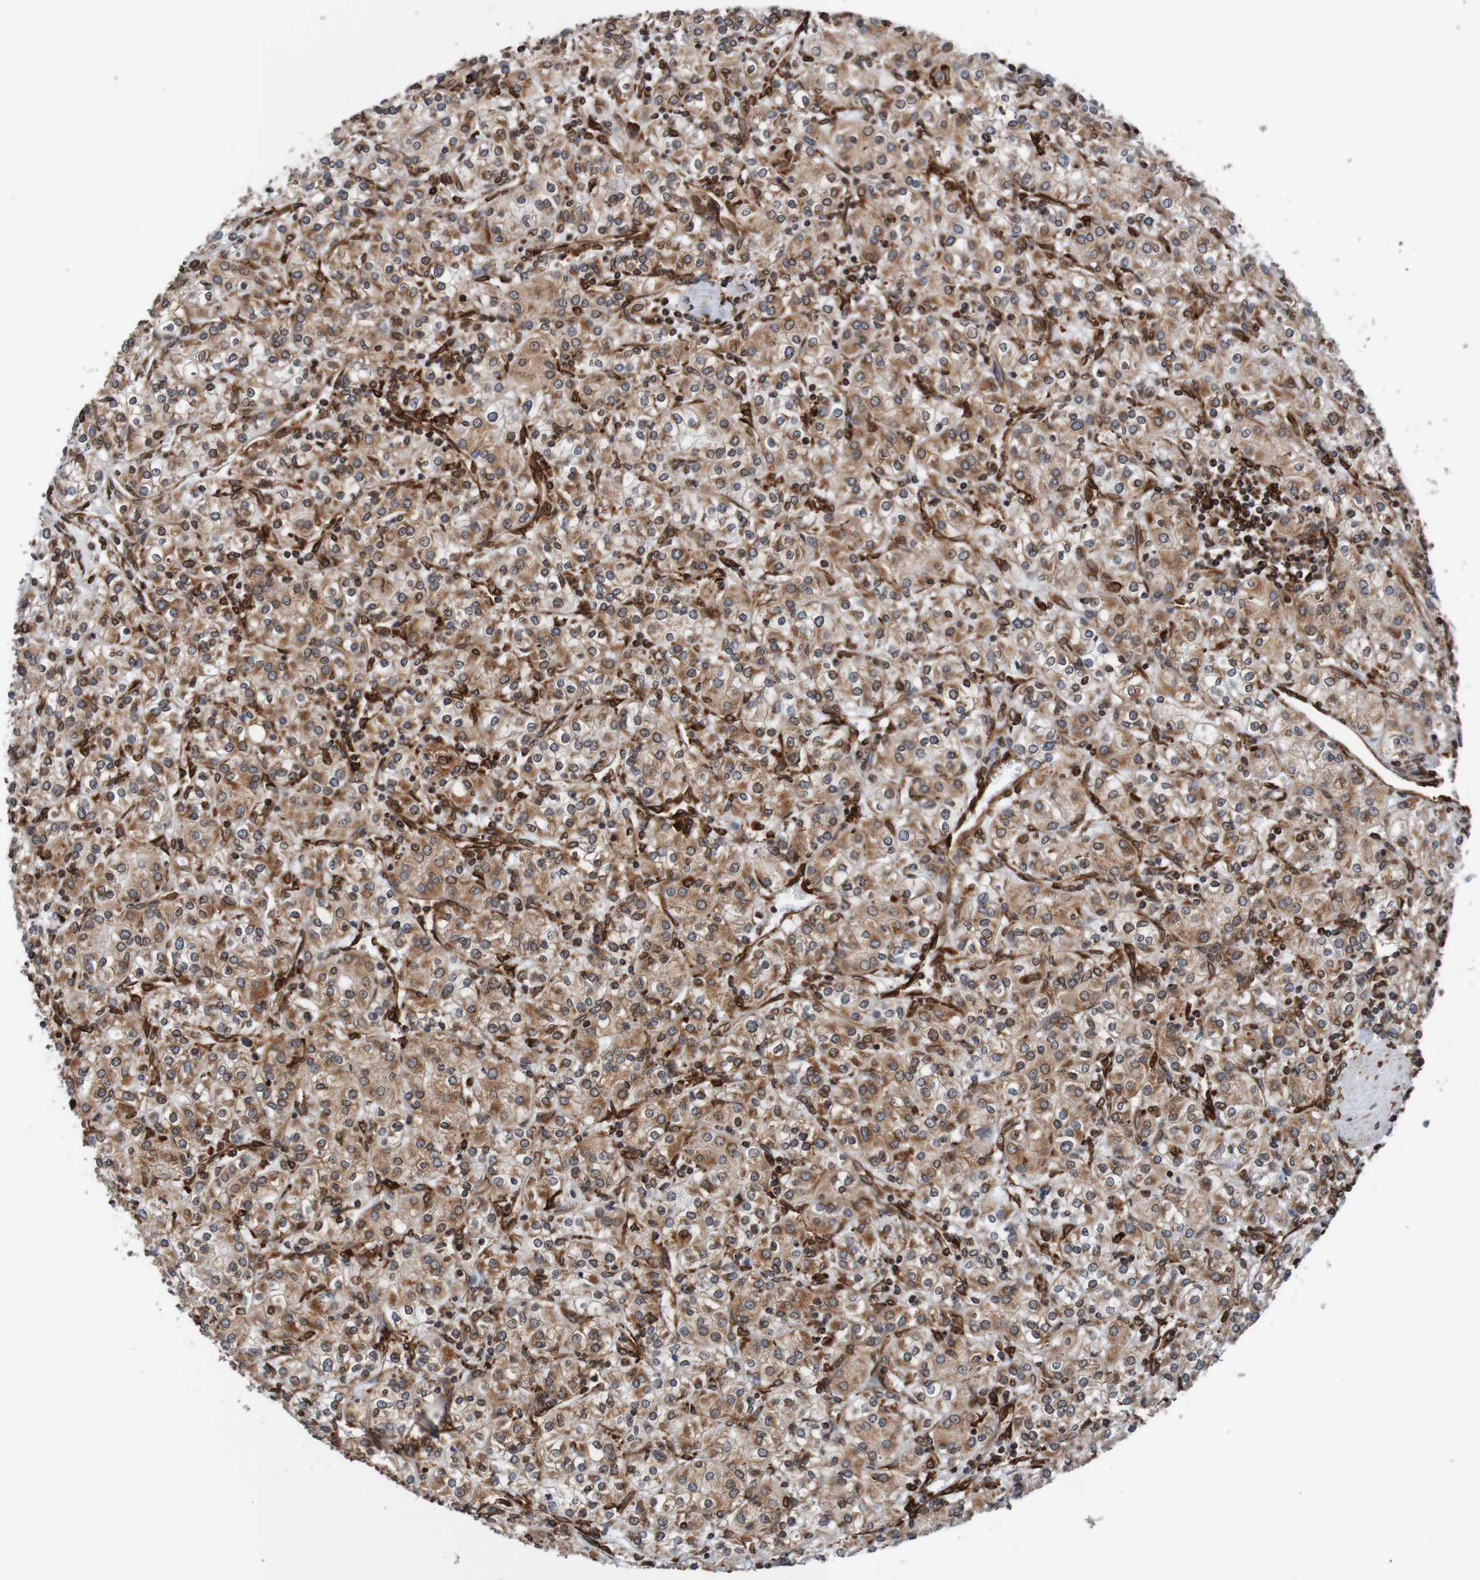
{"staining": {"intensity": "moderate", "quantity": ">75%", "location": "cytoplasmic/membranous,nuclear"}, "tissue": "renal cancer", "cell_type": "Tumor cells", "image_type": "cancer", "snomed": [{"axis": "morphology", "description": "Adenocarcinoma, NOS"}, {"axis": "topography", "description": "Kidney"}], "caption": "DAB immunohistochemical staining of renal cancer demonstrates moderate cytoplasmic/membranous and nuclear protein positivity in about >75% of tumor cells.", "gene": "TMEM109", "patient": {"sex": "male", "age": 77}}